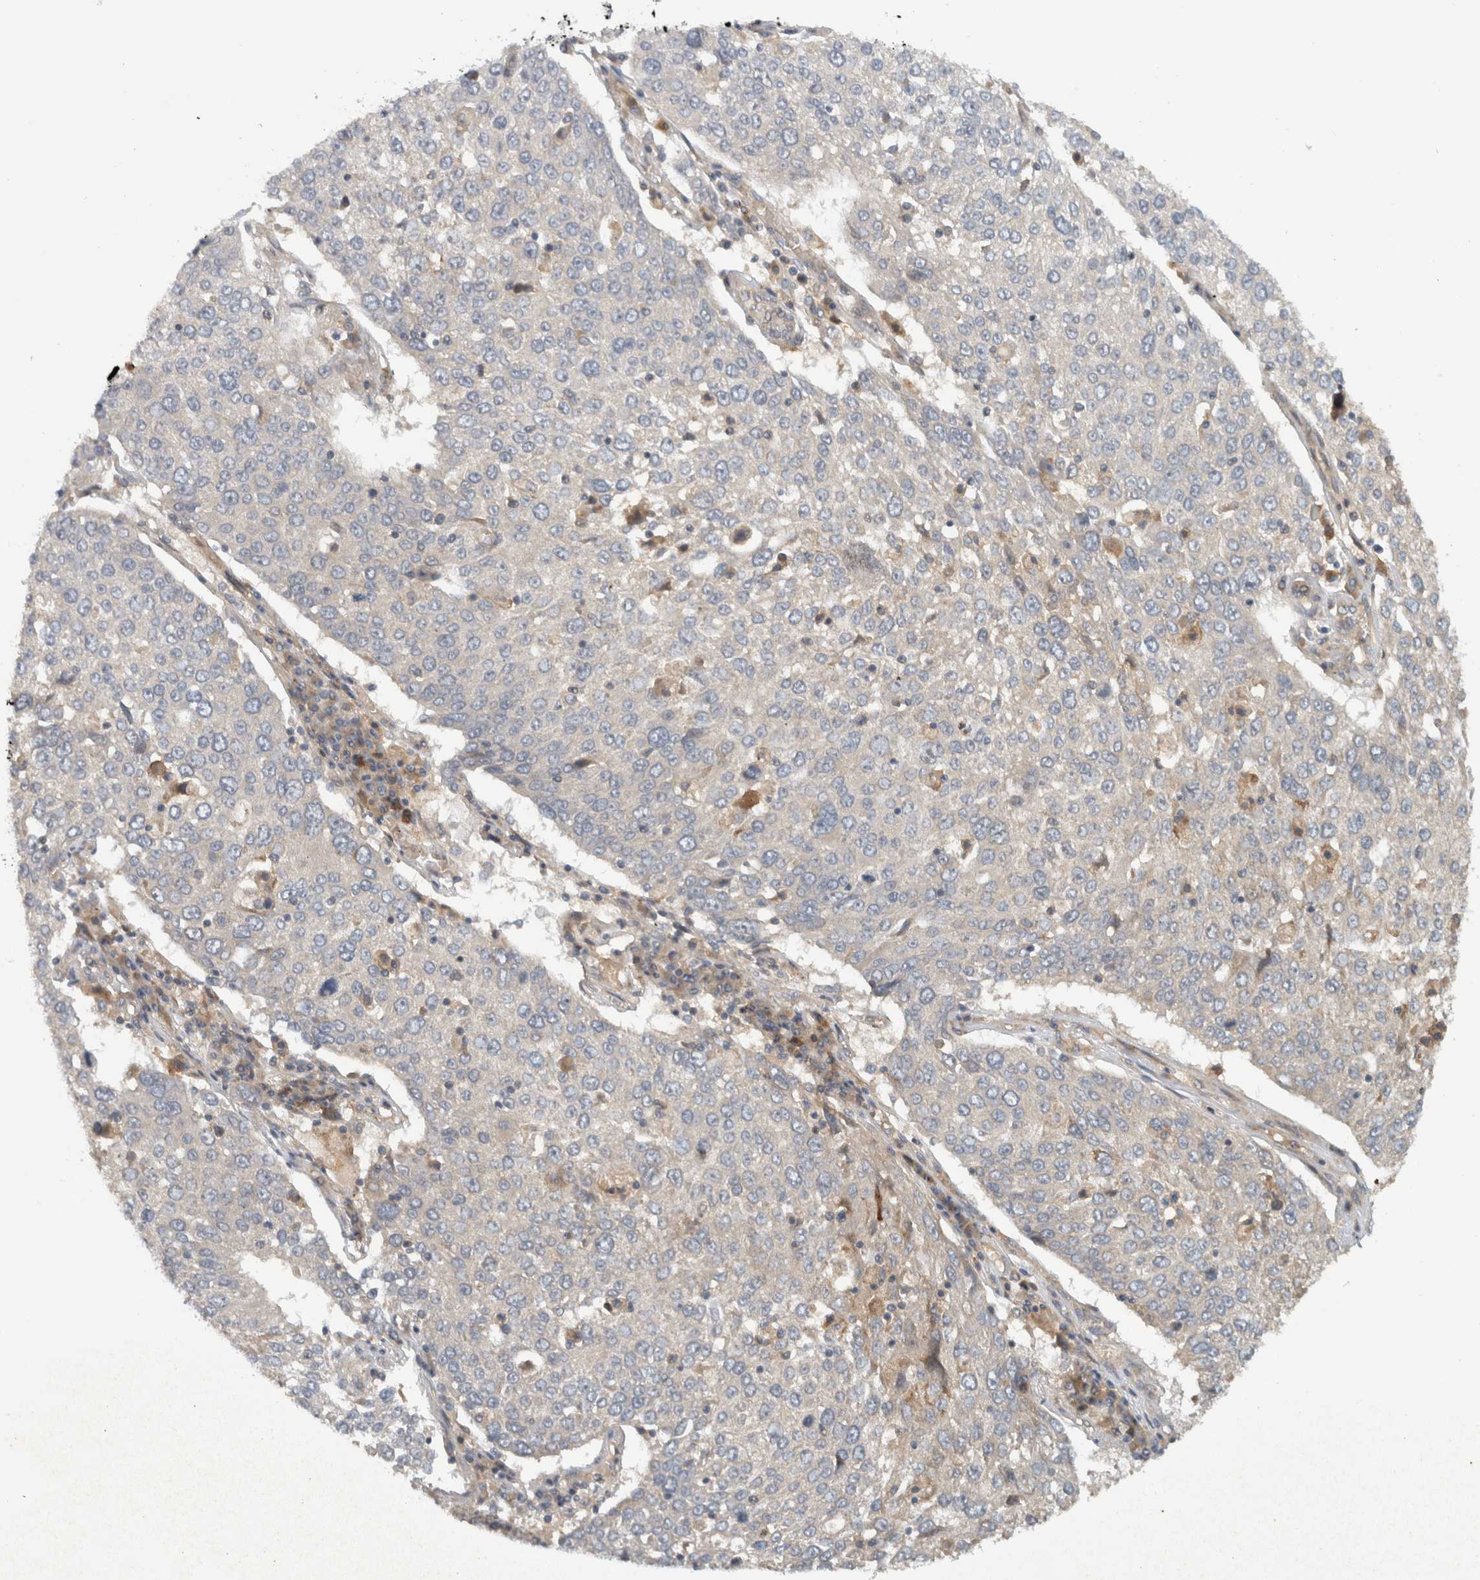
{"staining": {"intensity": "negative", "quantity": "none", "location": "none"}, "tissue": "lung cancer", "cell_type": "Tumor cells", "image_type": "cancer", "snomed": [{"axis": "morphology", "description": "Squamous cell carcinoma, NOS"}, {"axis": "topography", "description": "Lung"}], "caption": "DAB (3,3'-diaminobenzidine) immunohistochemical staining of lung squamous cell carcinoma reveals no significant expression in tumor cells.", "gene": "VEPH1", "patient": {"sex": "male", "age": 65}}